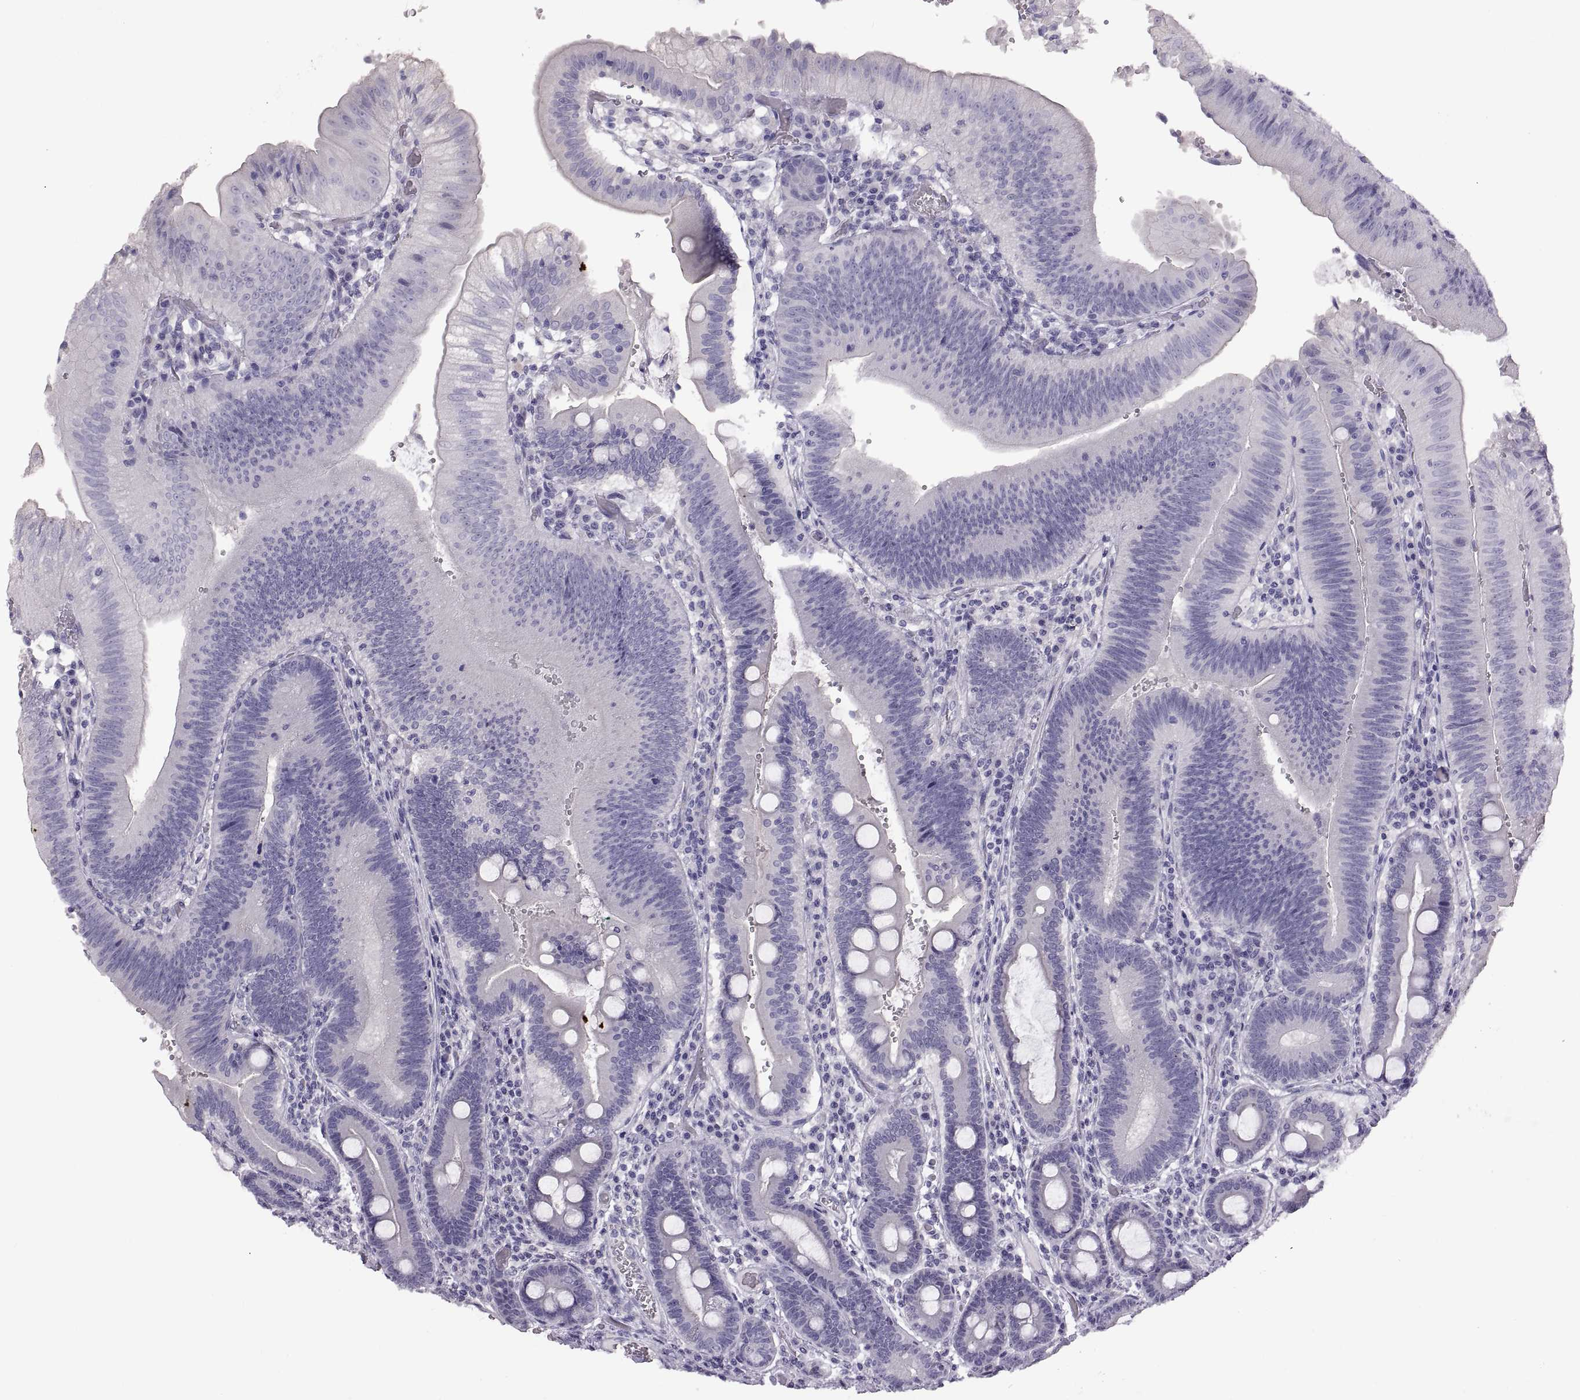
{"staining": {"intensity": "negative", "quantity": "none", "location": "none"}, "tissue": "duodenum", "cell_type": "Glandular cells", "image_type": "normal", "snomed": [{"axis": "morphology", "description": "Normal tissue, NOS"}, {"axis": "topography", "description": "Duodenum"}], "caption": "Immunohistochemistry of benign duodenum displays no positivity in glandular cells.", "gene": "RDM1", "patient": {"sex": "female", "age": 62}}